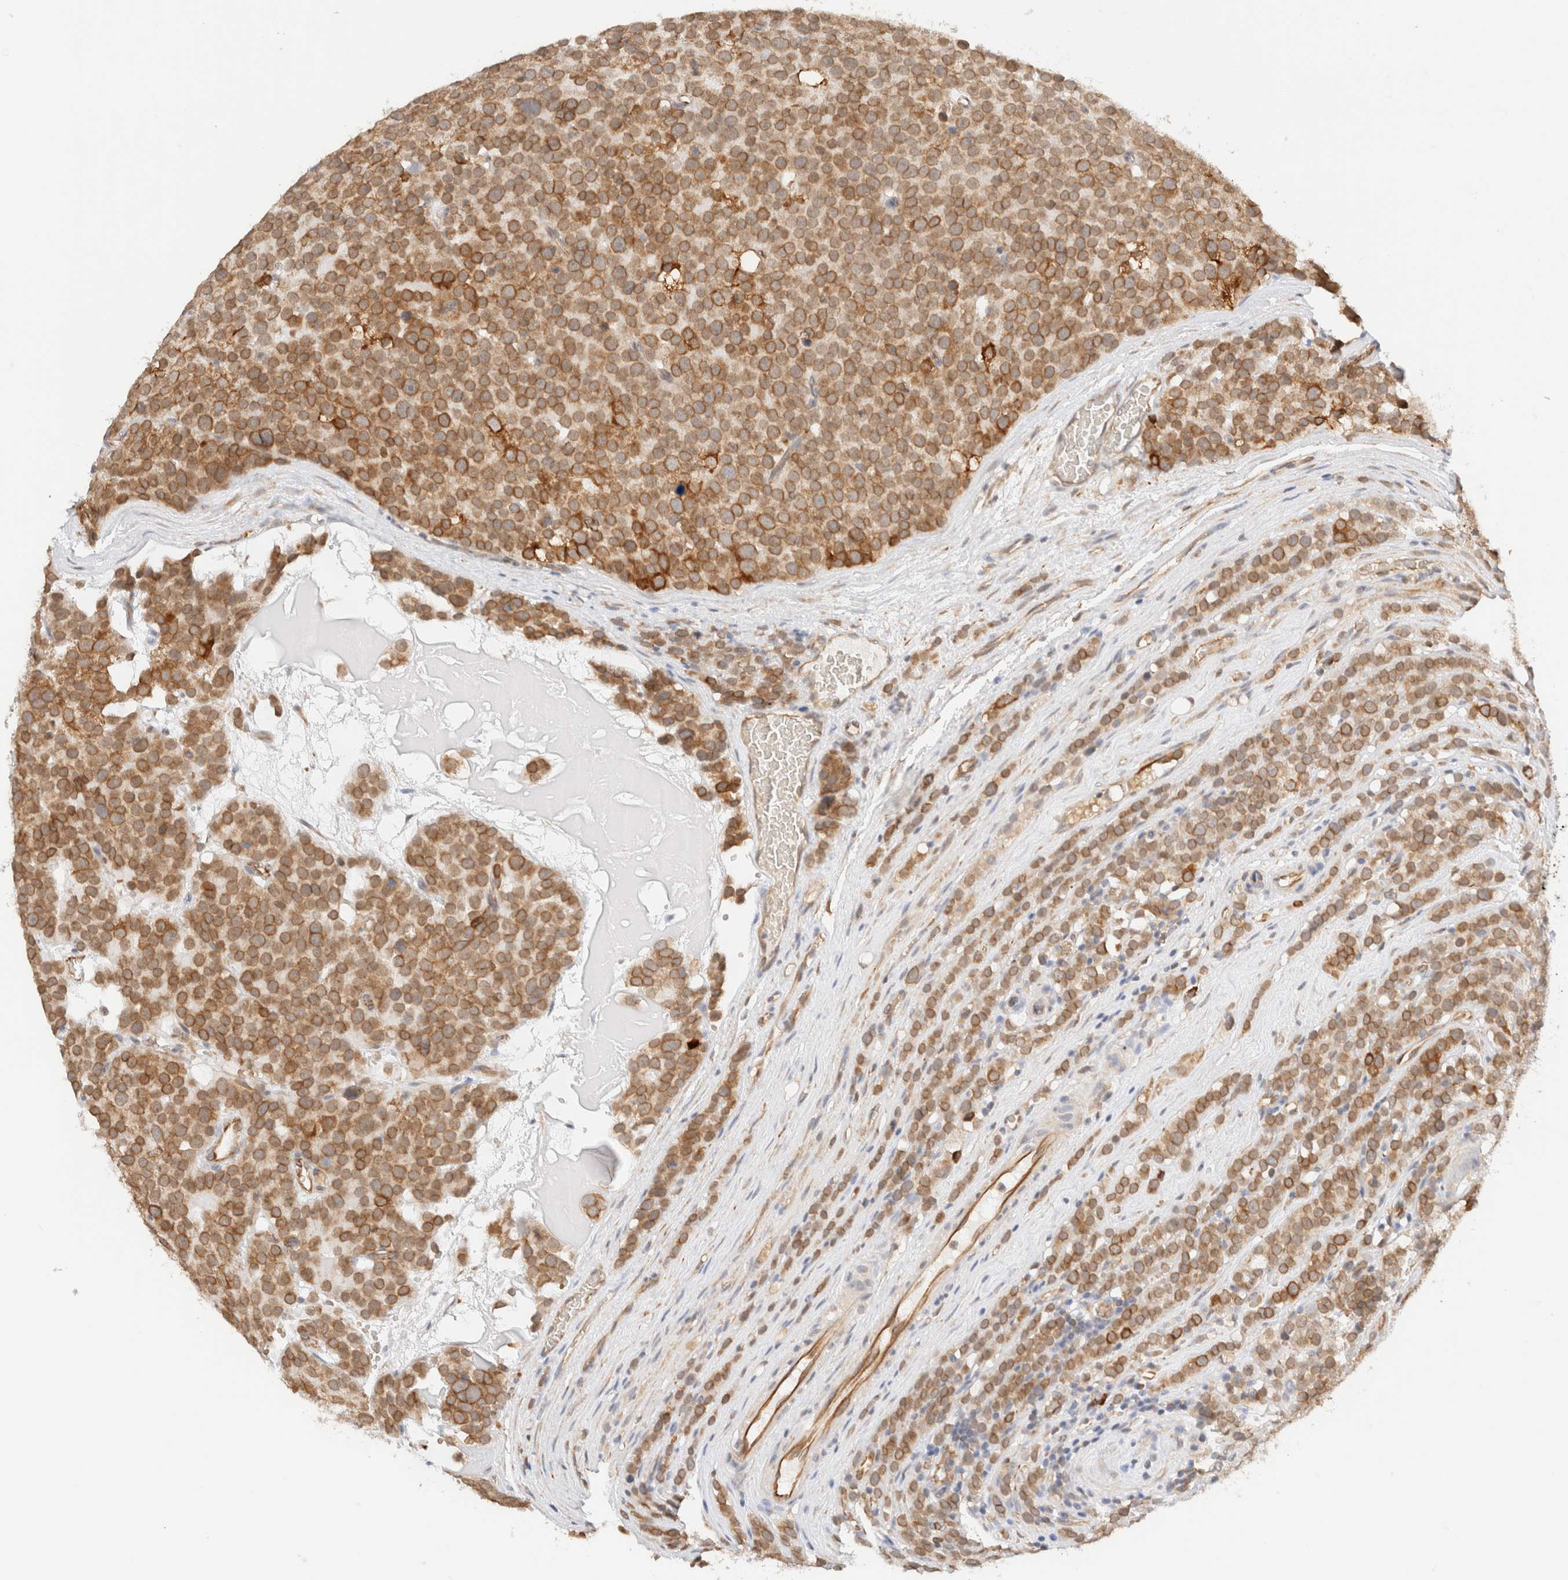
{"staining": {"intensity": "moderate", "quantity": ">75%", "location": "cytoplasmic/membranous"}, "tissue": "testis cancer", "cell_type": "Tumor cells", "image_type": "cancer", "snomed": [{"axis": "morphology", "description": "Seminoma, NOS"}, {"axis": "topography", "description": "Testis"}], "caption": "Brown immunohistochemical staining in testis seminoma exhibits moderate cytoplasmic/membranous expression in about >75% of tumor cells.", "gene": "SYVN1", "patient": {"sex": "male", "age": 71}}